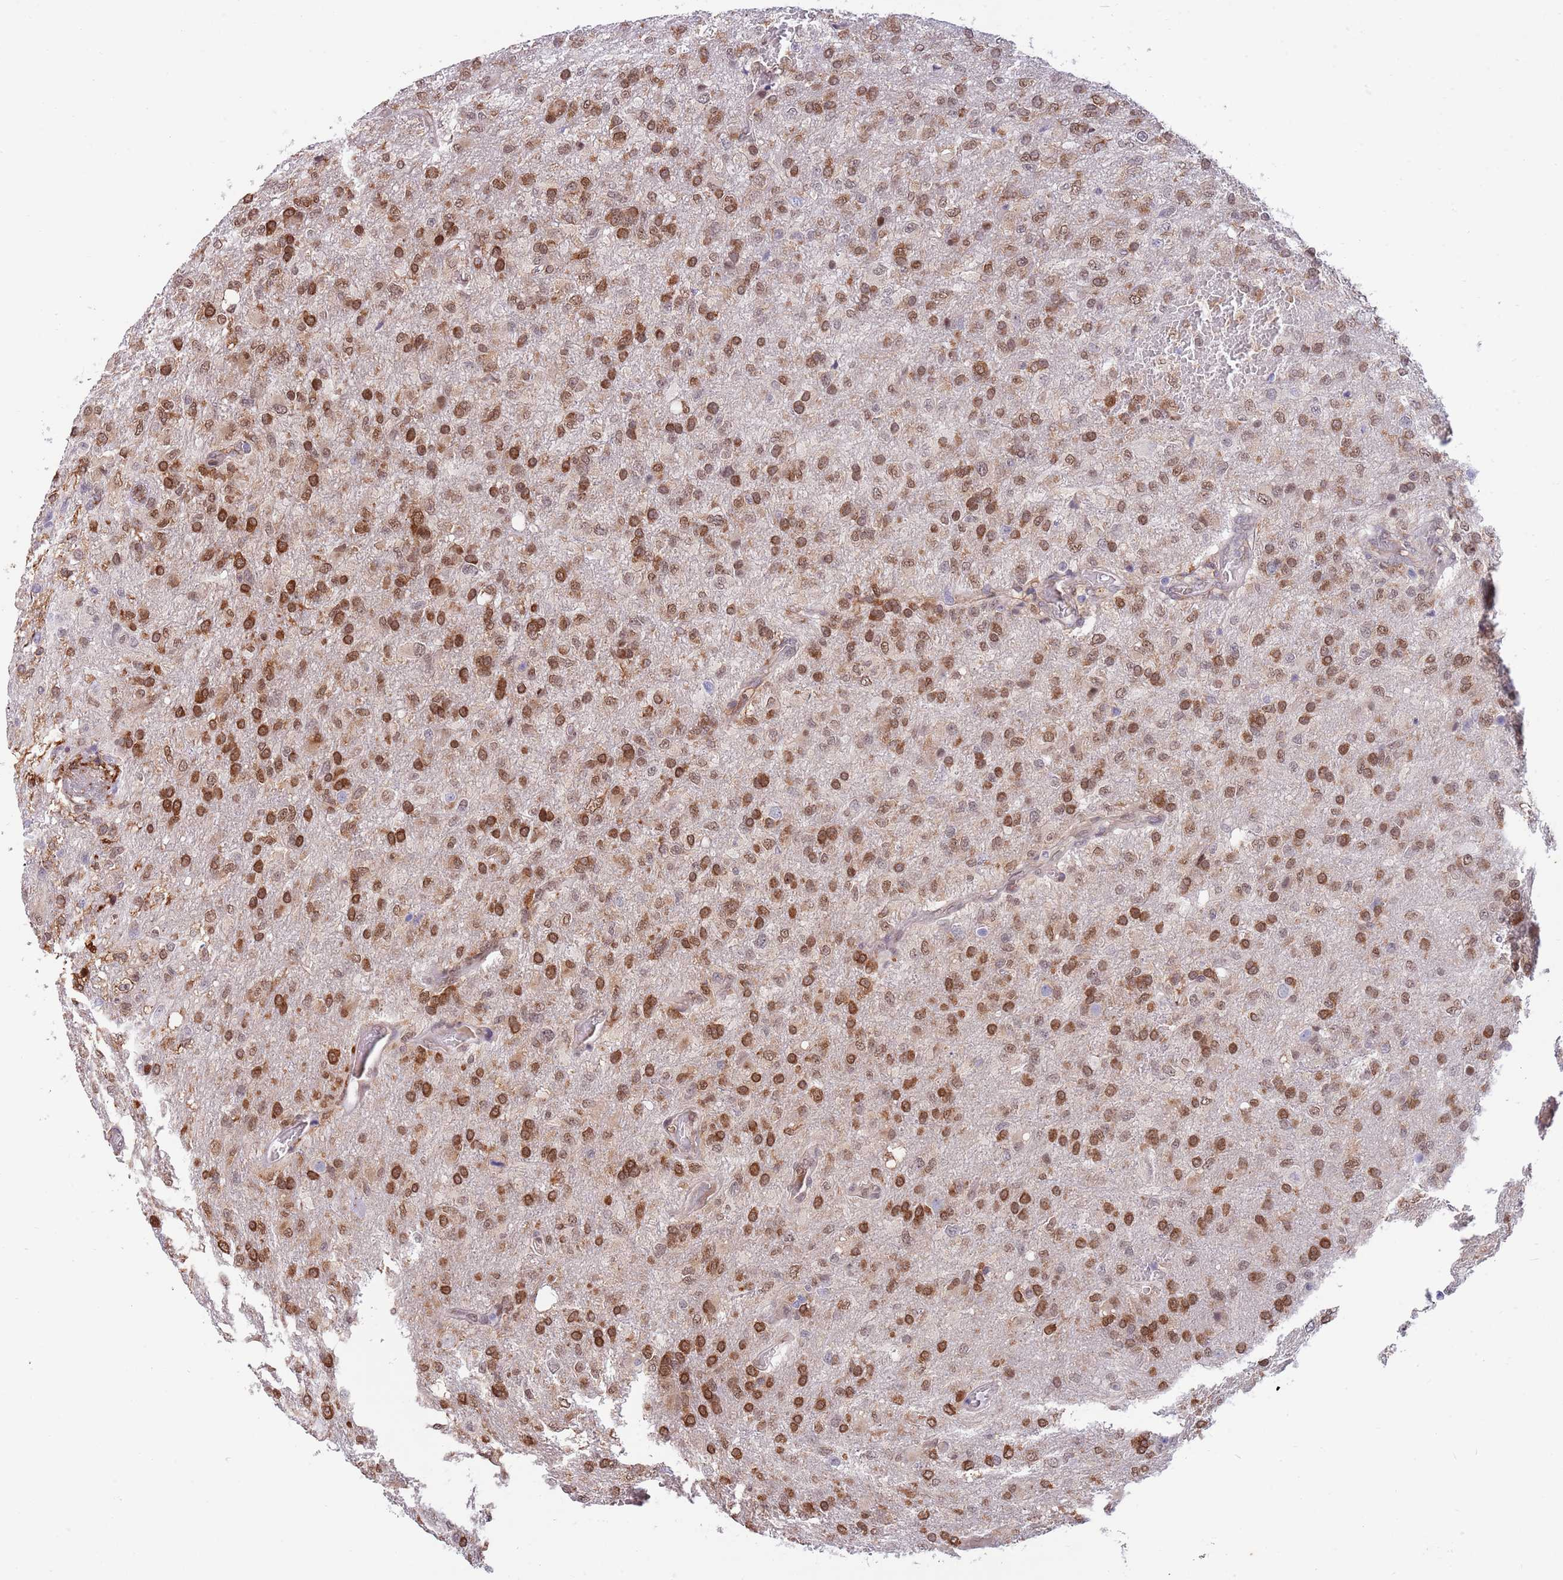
{"staining": {"intensity": "strong", "quantity": ">75%", "location": "cytoplasmic/membranous,nuclear"}, "tissue": "glioma", "cell_type": "Tumor cells", "image_type": "cancer", "snomed": [{"axis": "morphology", "description": "Glioma, malignant, High grade"}, {"axis": "topography", "description": "Brain"}], "caption": "The photomicrograph displays staining of glioma, revealing strong cytoplasmic/membranous and nuclear protein staining (brown color) within tumor cells.", "gene": "NLRP6", "patient": {"sex": "female", "age": 74}}